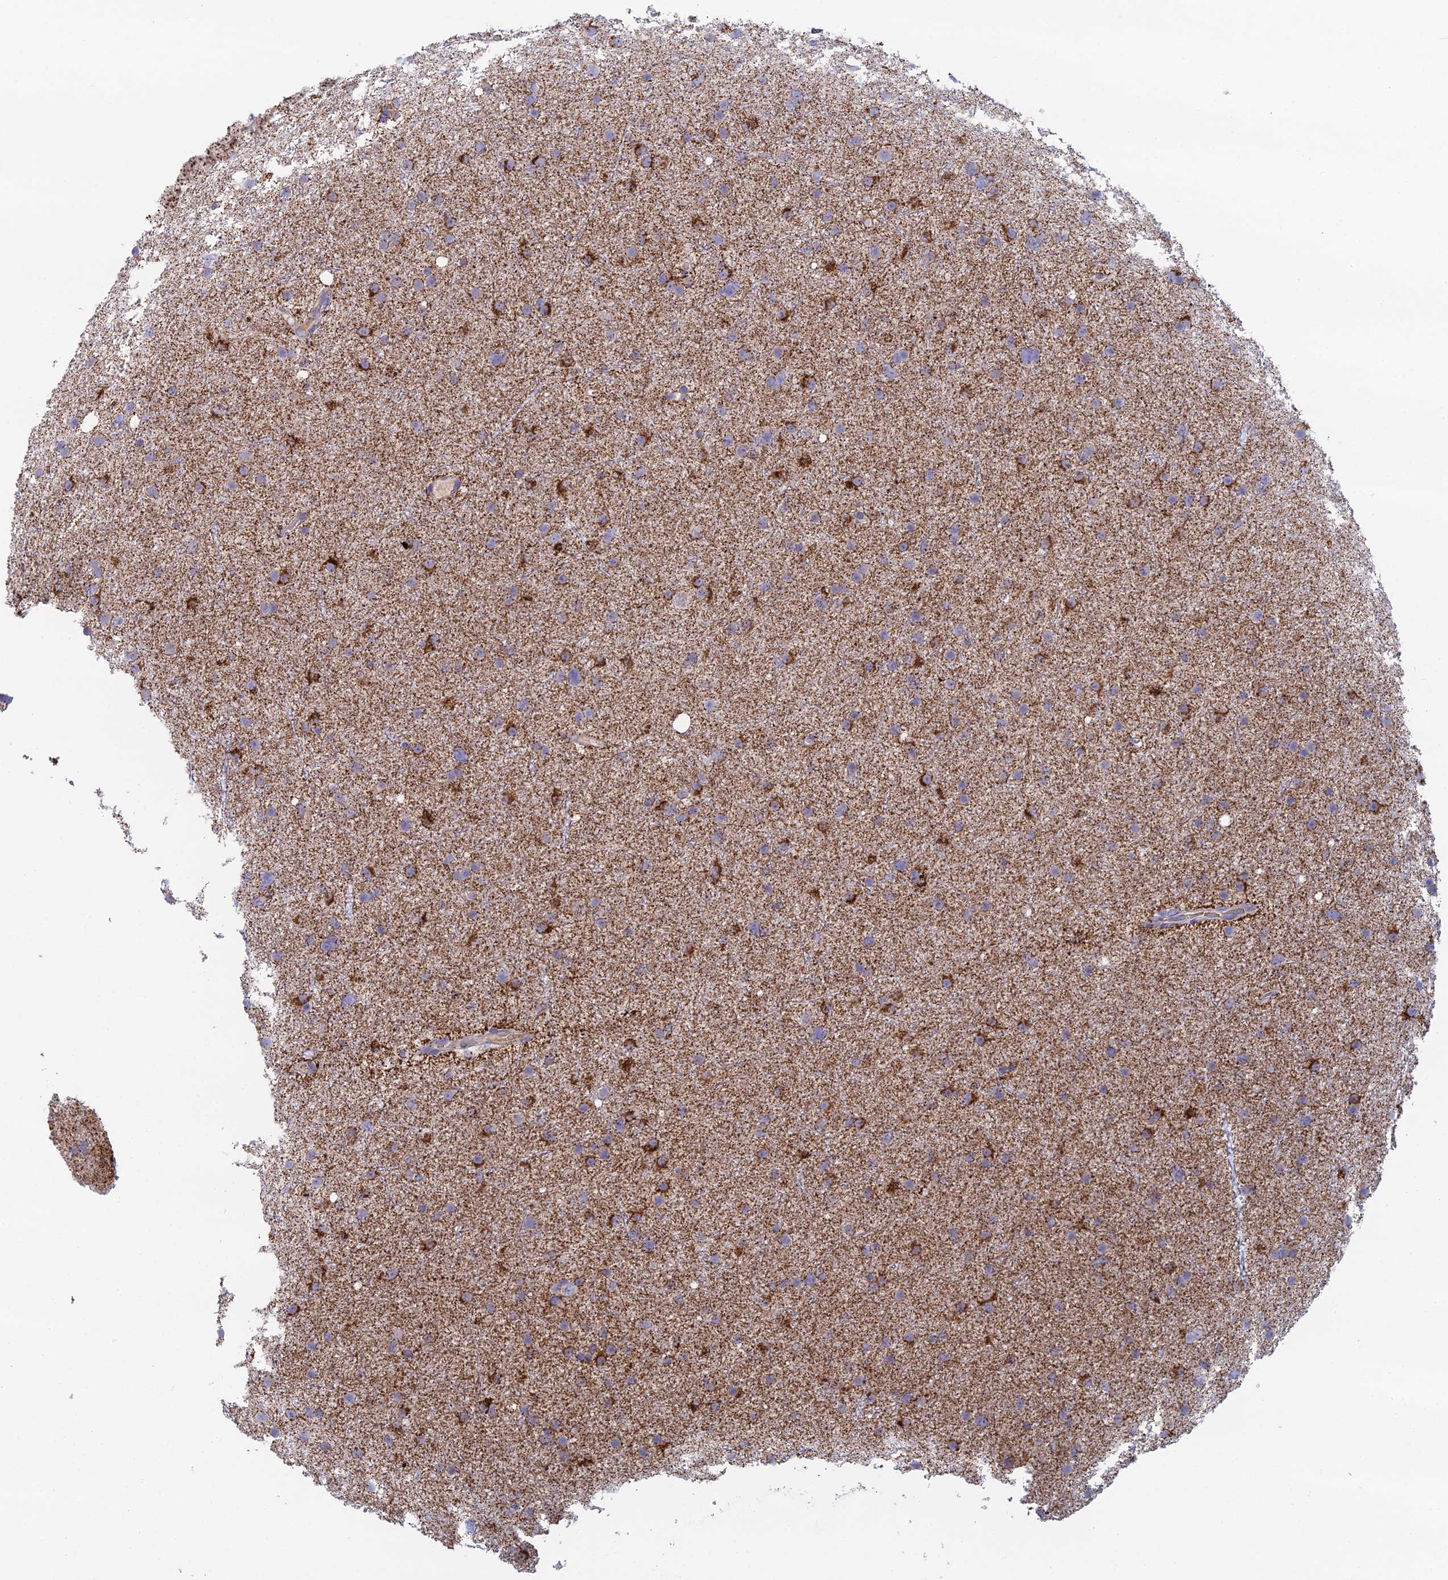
{"staining": {"intensity": "strong", "quantity": "25%-75%", "location": "cytoplasmic/membranous"}, "tissue": "glioma", "cell_type": "Tumor cells", "image_type": "cancer", "snomed": [{"axis": "morphology", "description": "Glioma, malignant, Low grade"}, {"axis": "topography", "description": "Cerebral cortex"}], "caption": "Glioma tissue reveals strong cytoplasmic/membranous positivity in approximately 25%-75% of tumor cells, visualized by immunohistochemistry.", "gene": "IFTAP", "patient": {"sex": "female", "age": 39}}